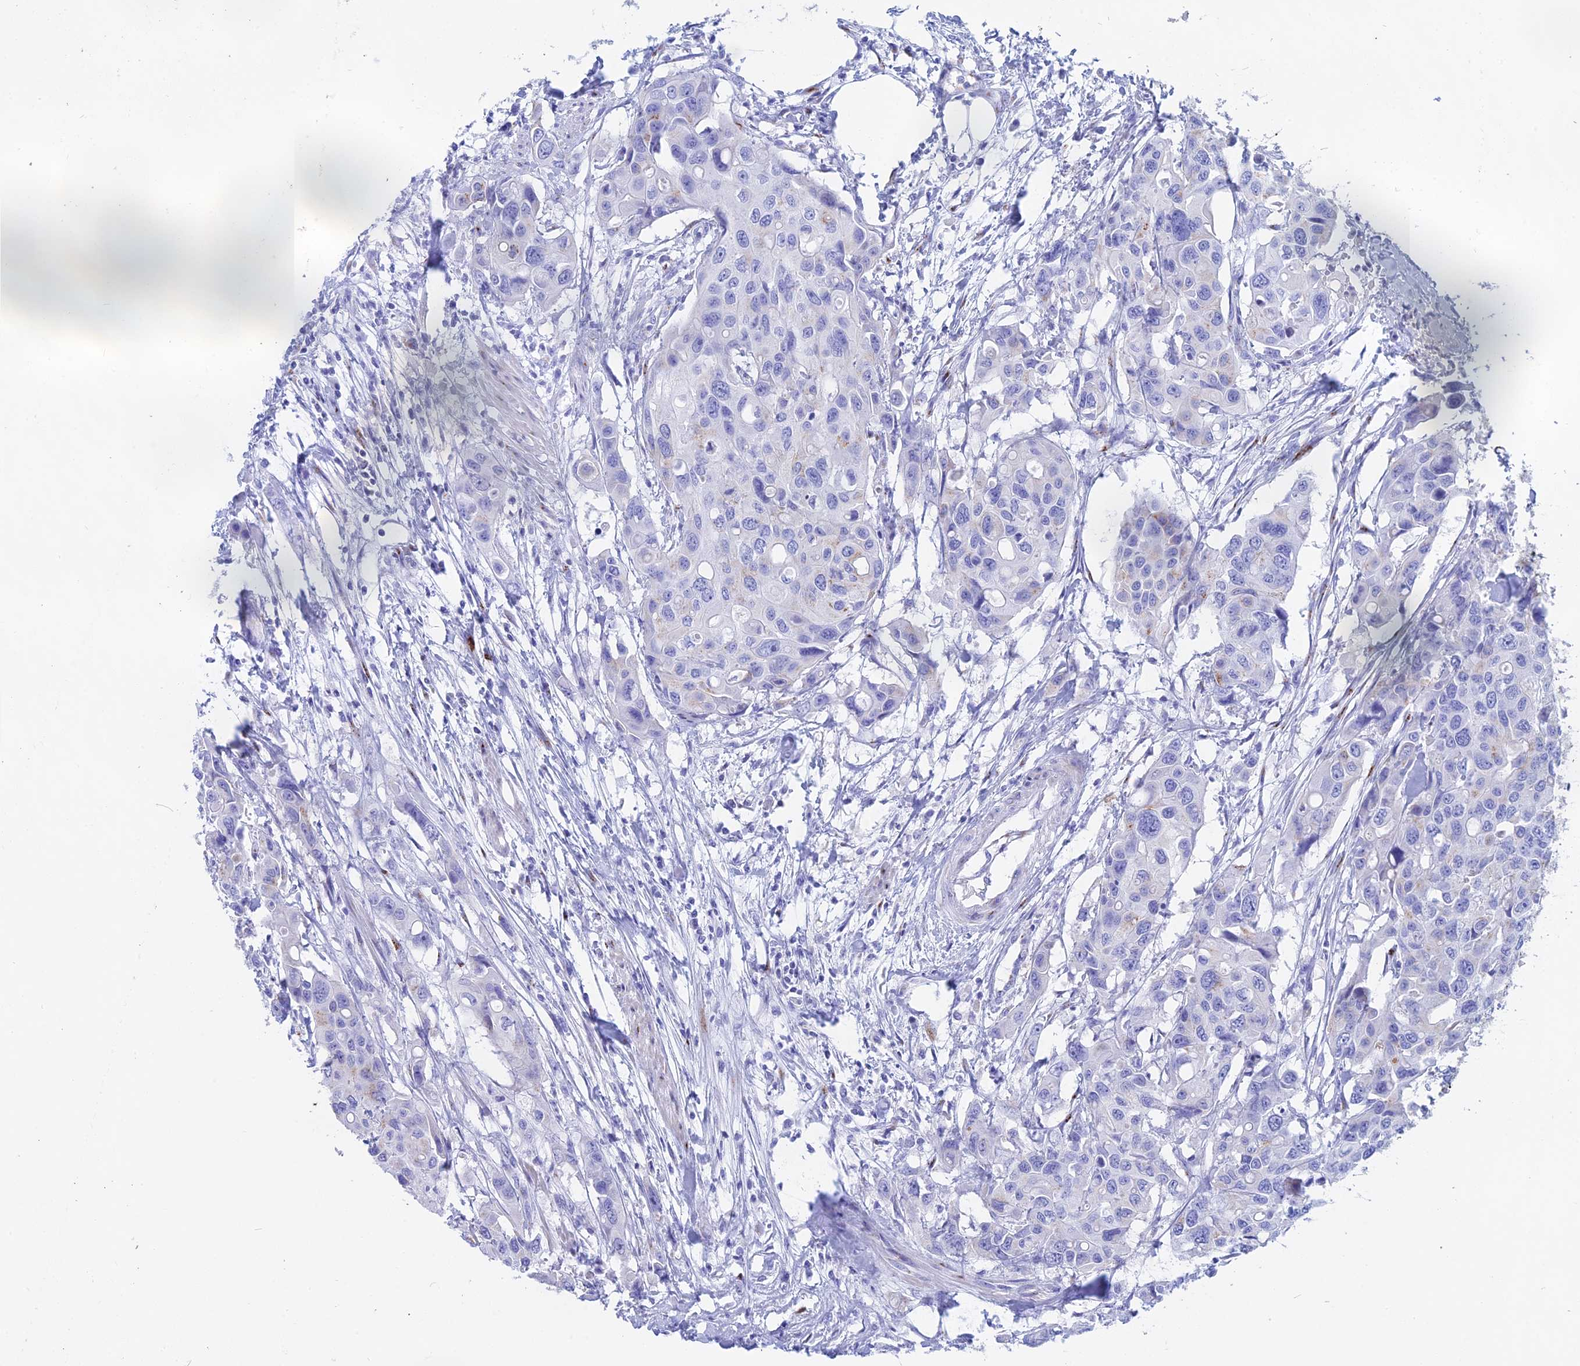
{"staining": {"intensity": "negative", "quantity": "none", "location": "none"}, "tissue": "colorectal cancer", "cell_type": "Tumor cells", "image_type": "cancer", "snomed": [{"axis": "morphology", "description": "Adenocarcinoma, NOS"}, {"axis": "topography", "description": "Colon"}], "caption": "Tumor cells are negative for protein expression in human colorectal cancer (adenocarcinoma). (Immunohistochemistry, brightfield microscopy, high magnification).", "gene": "ERICH4", "patient": {"sex": "male", "age": 77}}